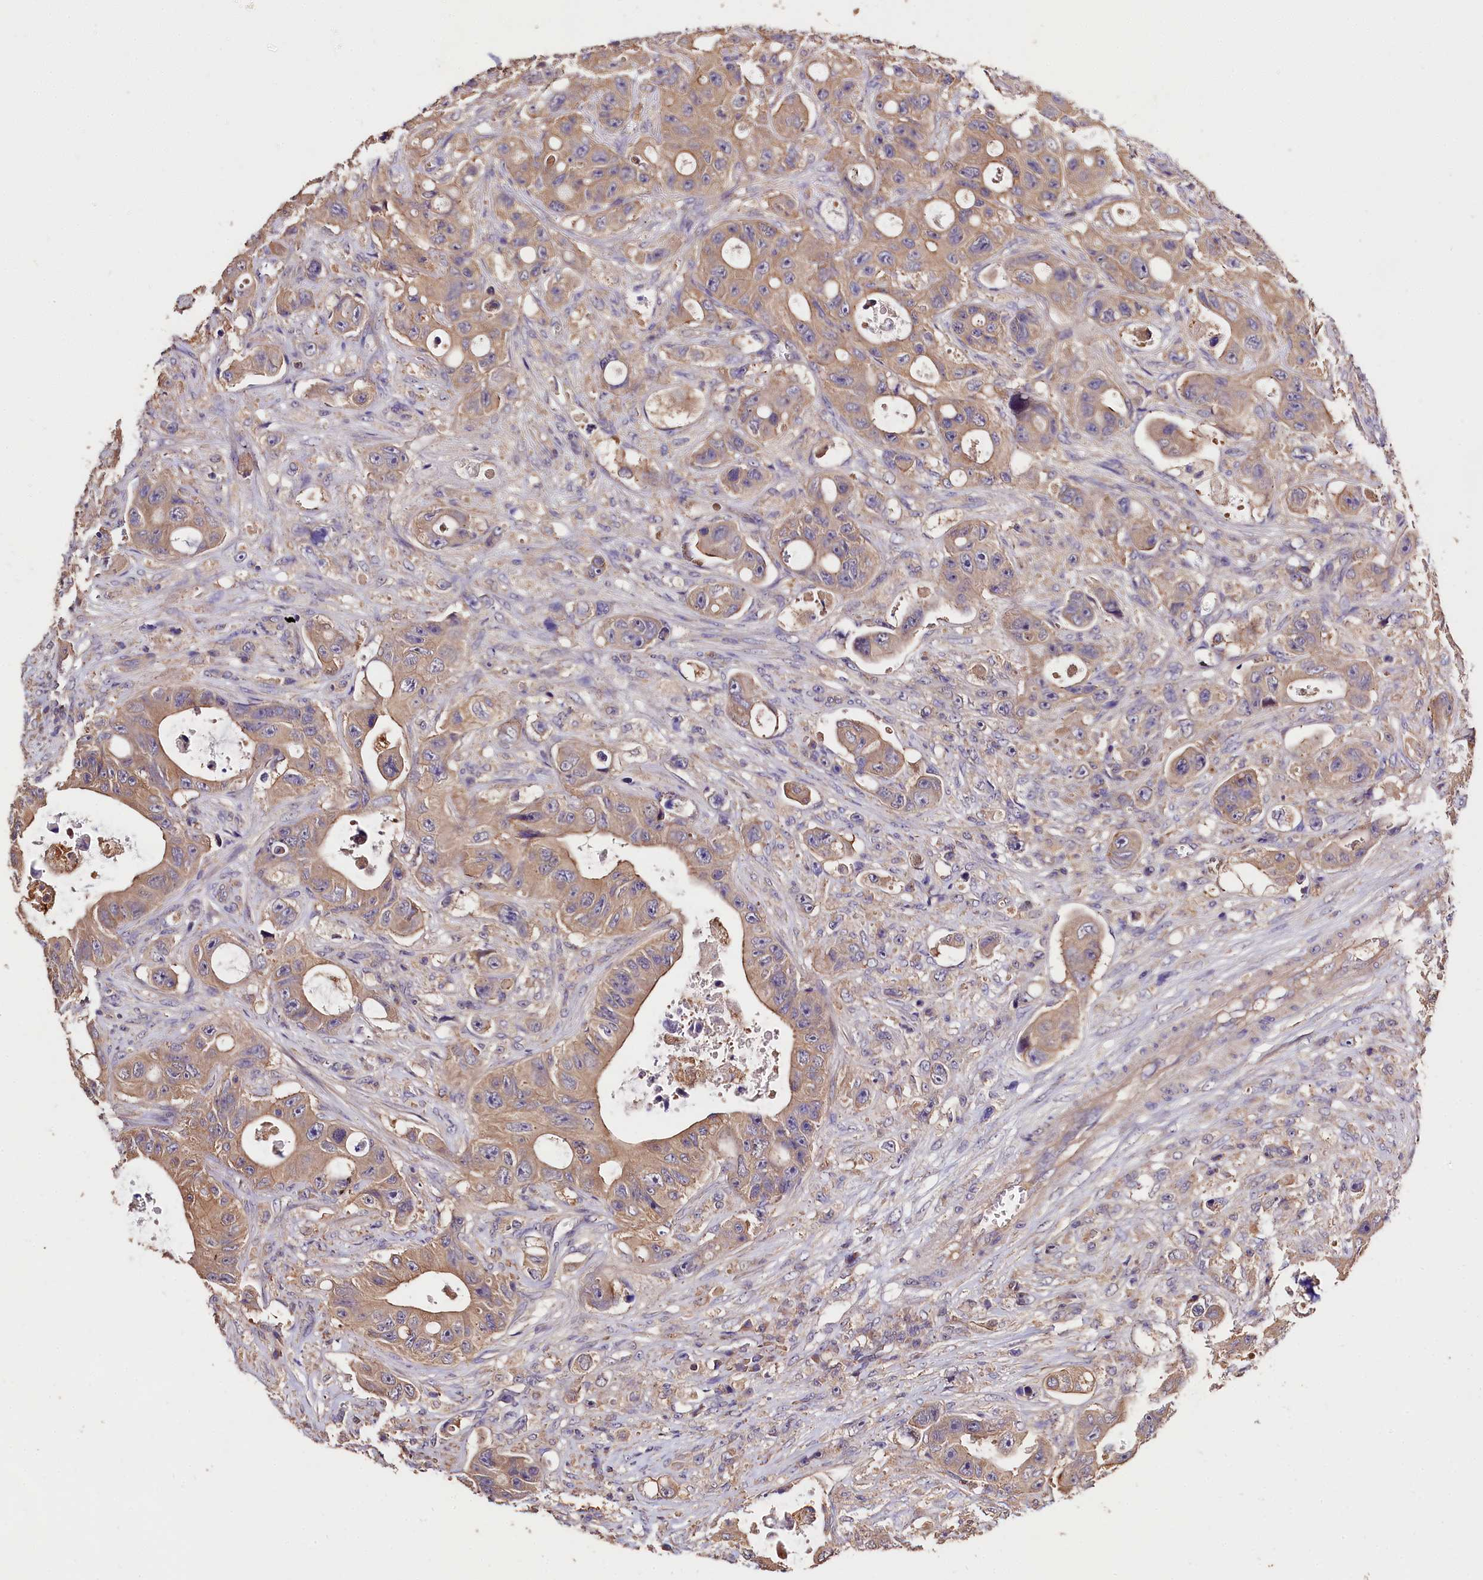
{"staining": {"intensity": "moderate", "quantity": ">75%", "location": "cytoplasmic/membranous"}, "tissue": "colorectal cancer", "cell_type": "Tumor cells", "image_type": "cancer", "snomed": [{"axis": "morphology", "description": "Adenocarcinoma, NOS"}, {"axis": "topography", "description": "Colon"}], "caption": "An immunohistochemistry (IHC) histopathology image of tumor tissue is shown. Protein staining in brown labels moderate cytoplasmic/membranous positivity in colorectal cancer (adenocarcinoma) within tumor cells. (brown staining indicates protein expression, while blue staining denotes nuclei).", "gene": "OAS3", "patient": {"sex": "female", "age": 46}}